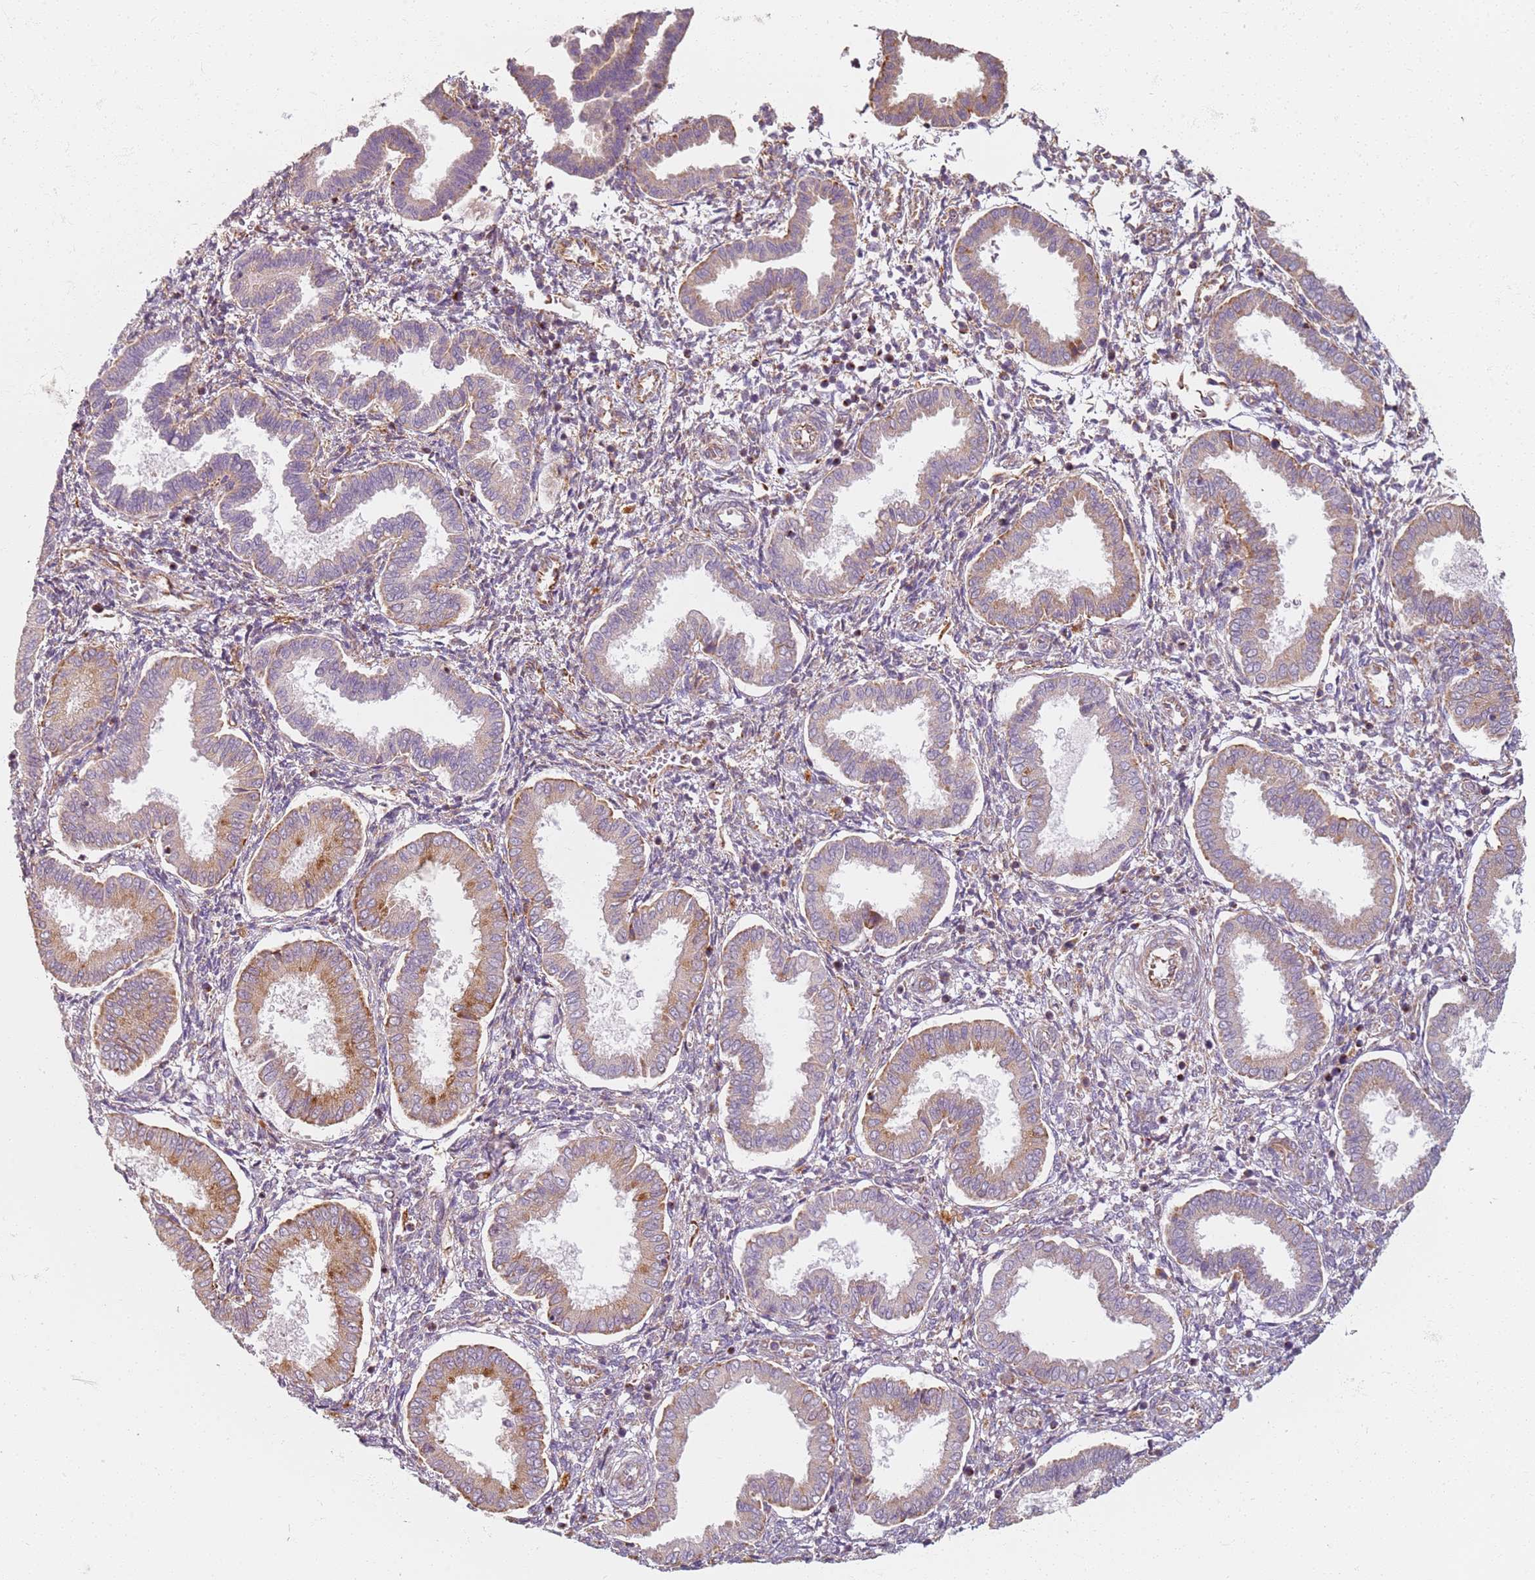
{"staining": {"intensity": "moderate", "quantity": "<25%", "location": "cytoplasmic/membranous"}, "tissue": "endometrium", "cell_type": "Cells in endometrial stroma", "image_type": "normal", "snomed": [{"axis": "morphology", "description": "Normal tissue, NOS"}, {"axis": "topography", "description": "Endometrium"}], "caption": "This image reveals immunohistochemistry (IHC) staining of benign endometrium, with low moderate cytoplasmic/membranous expression in about <25% of cells in endometrial stroma.", "gene": "PROKR2", "patient": {"sex": "female", "age": 24}}